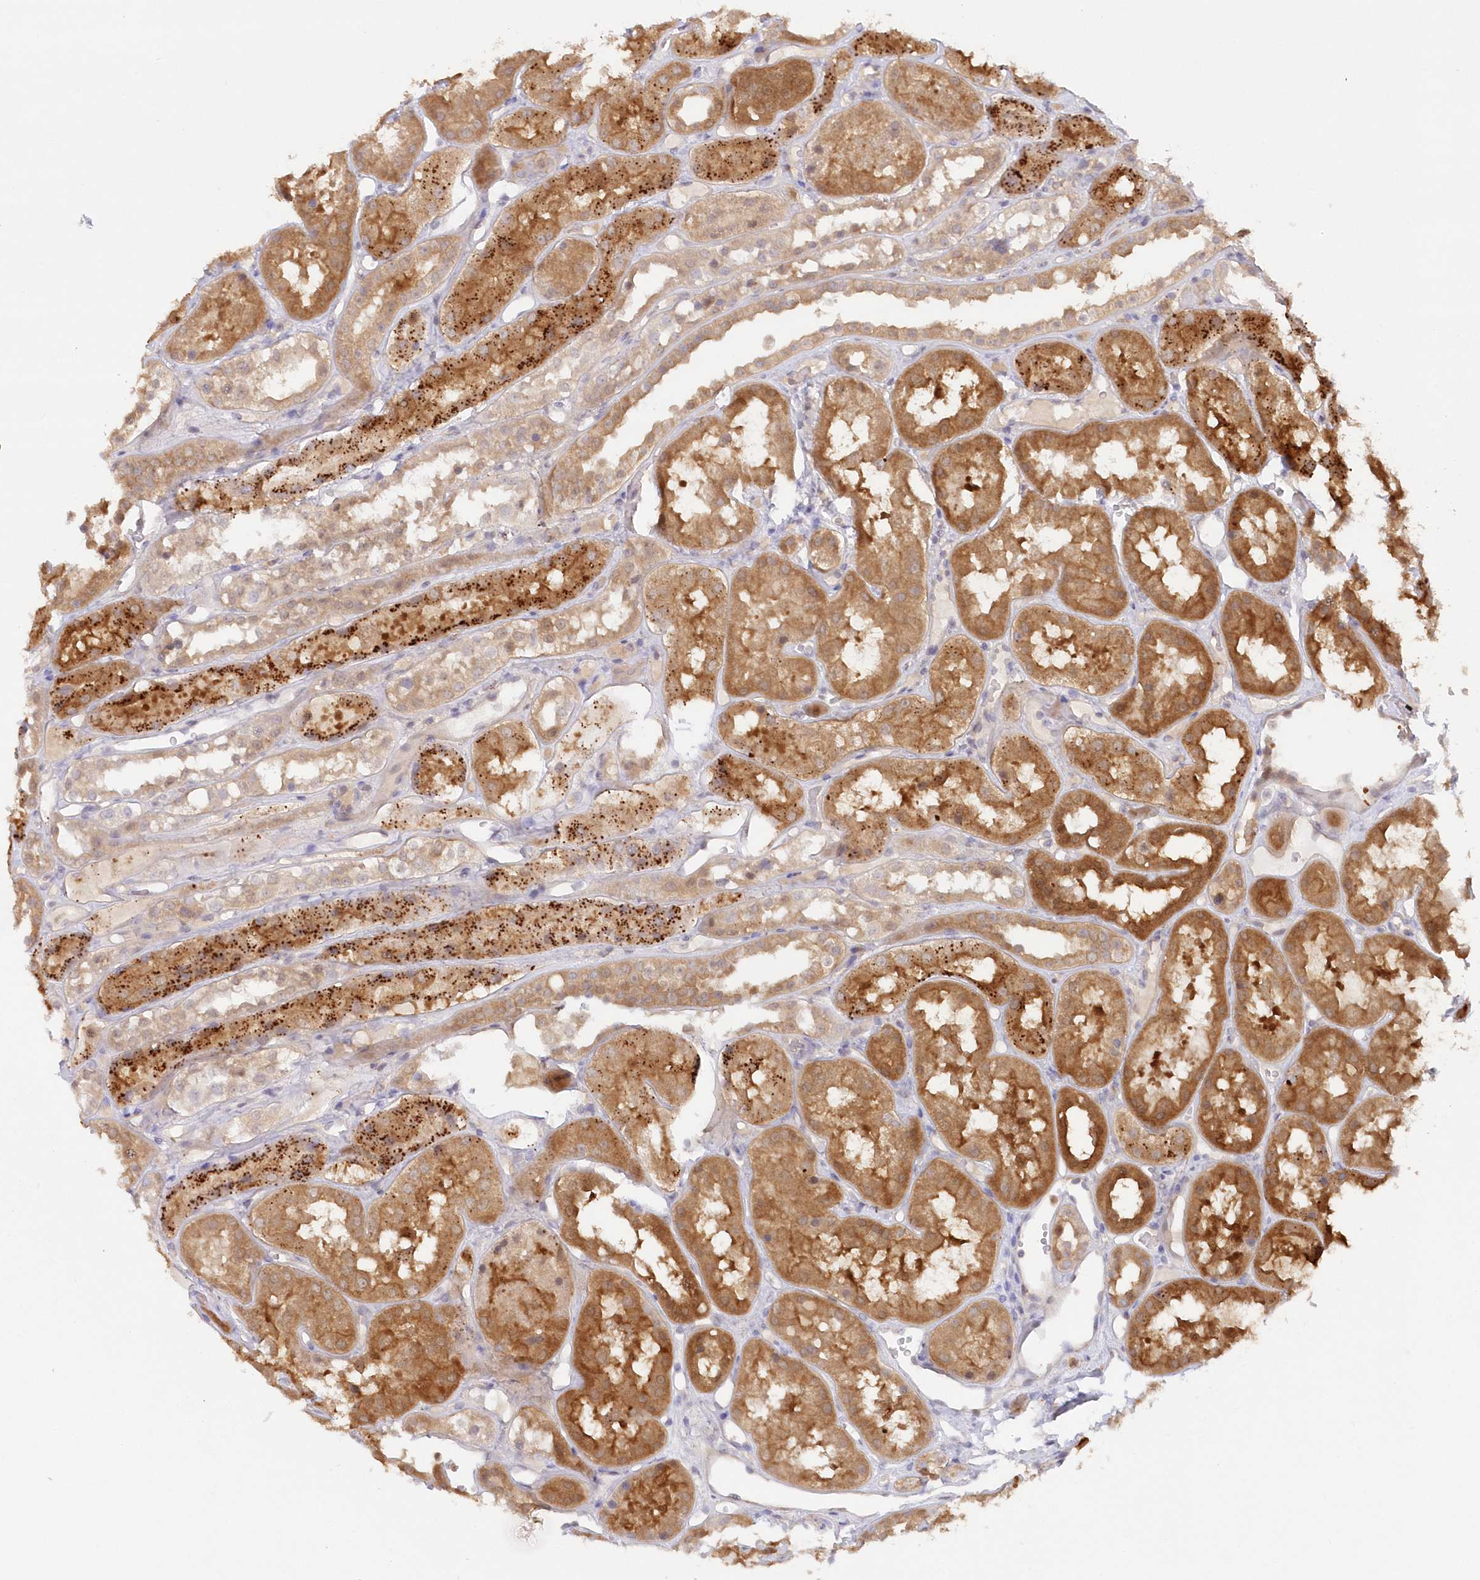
{"staining": {"intensity": "weak", "quantity": "<25%", "location": "cytoplasmic/membranous"}, "tissue": "kidney", "cell_type": "Cells in glomeruli", "image_type": "normal", "snomed": [{"axis": "morphology", "description": "Normal tissue, NOS"}, {"axis": "topography", "description": "Kidney"}], "caption": "High magnification brightfield microscopy of benign kidney stained with DAB (3,3'-diaminobenzidine) (brown) and counterstained with hematoxylin (blue): cells in glomeruli show no significant positivity. (Stains: DAB (3,3'-diaminobenzidine) IHC with hematoxylin counter stain, Microscopy: brightfield microscopy at high magnification).", "gene": "GBE1", "patient": {"sex": "male", "age": 16}}